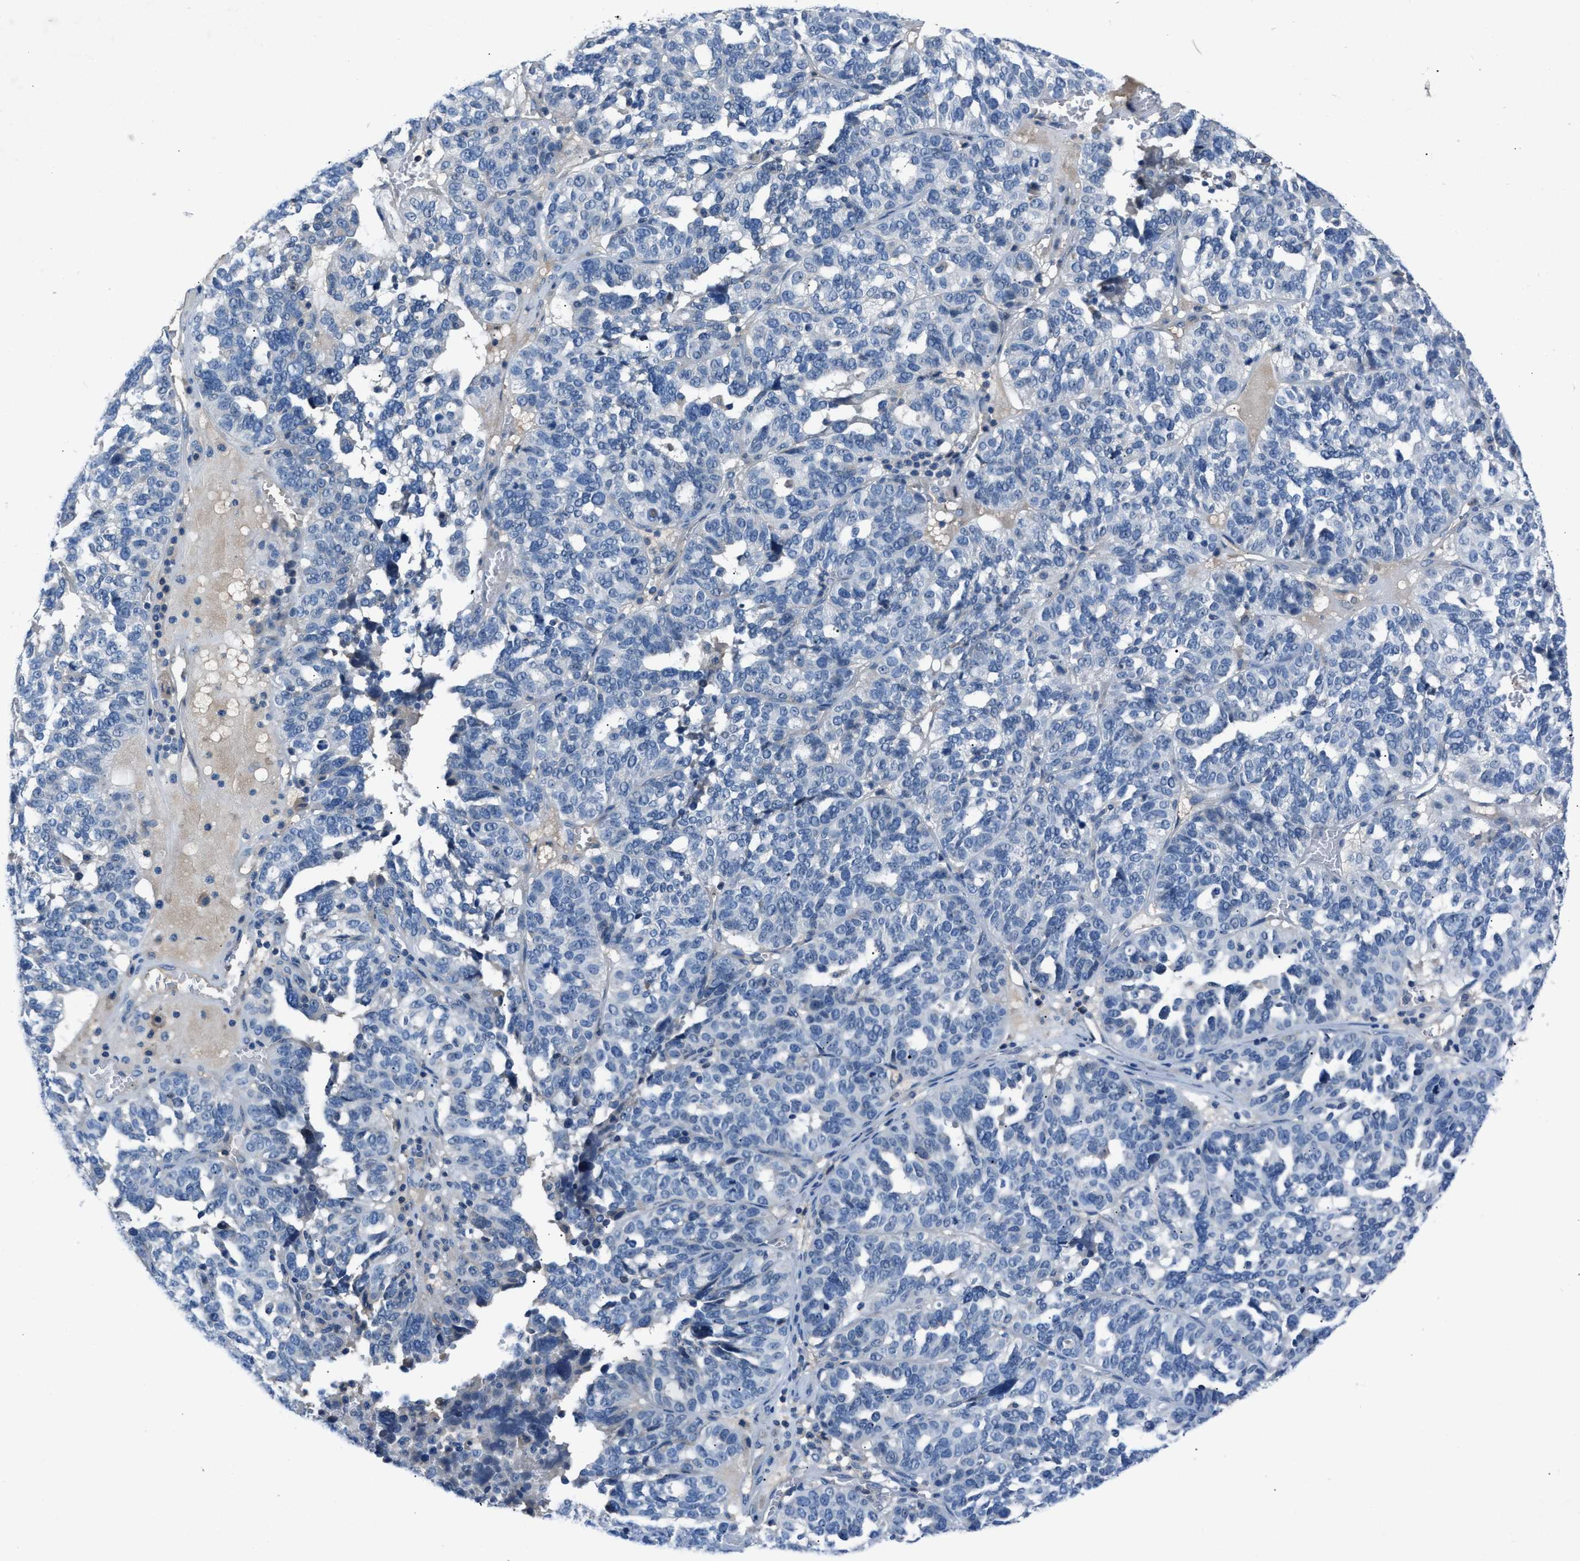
{"staining": {"intensity": "negative", "quantity": "none", "location": "none"}, "tissue": "ovarian cancer", "cell_type": "Tumor cells", "image_type": "cancer", "snomed": [{"axis": "morphology", "description": "Cystadenocarcinoma, serous, NOS"}, {"axis": "topography", "description": "Ovary"}], "caption": "Immunohistochemistry histopathology image of neoplastic tissue: human ovarian cancer (serous cystadenocarcinoma) stained with DAB displays no significant protein expression in tumor cells.", "gene": "DNAAF5", "patient": {"sex": "female", "age": 59}}